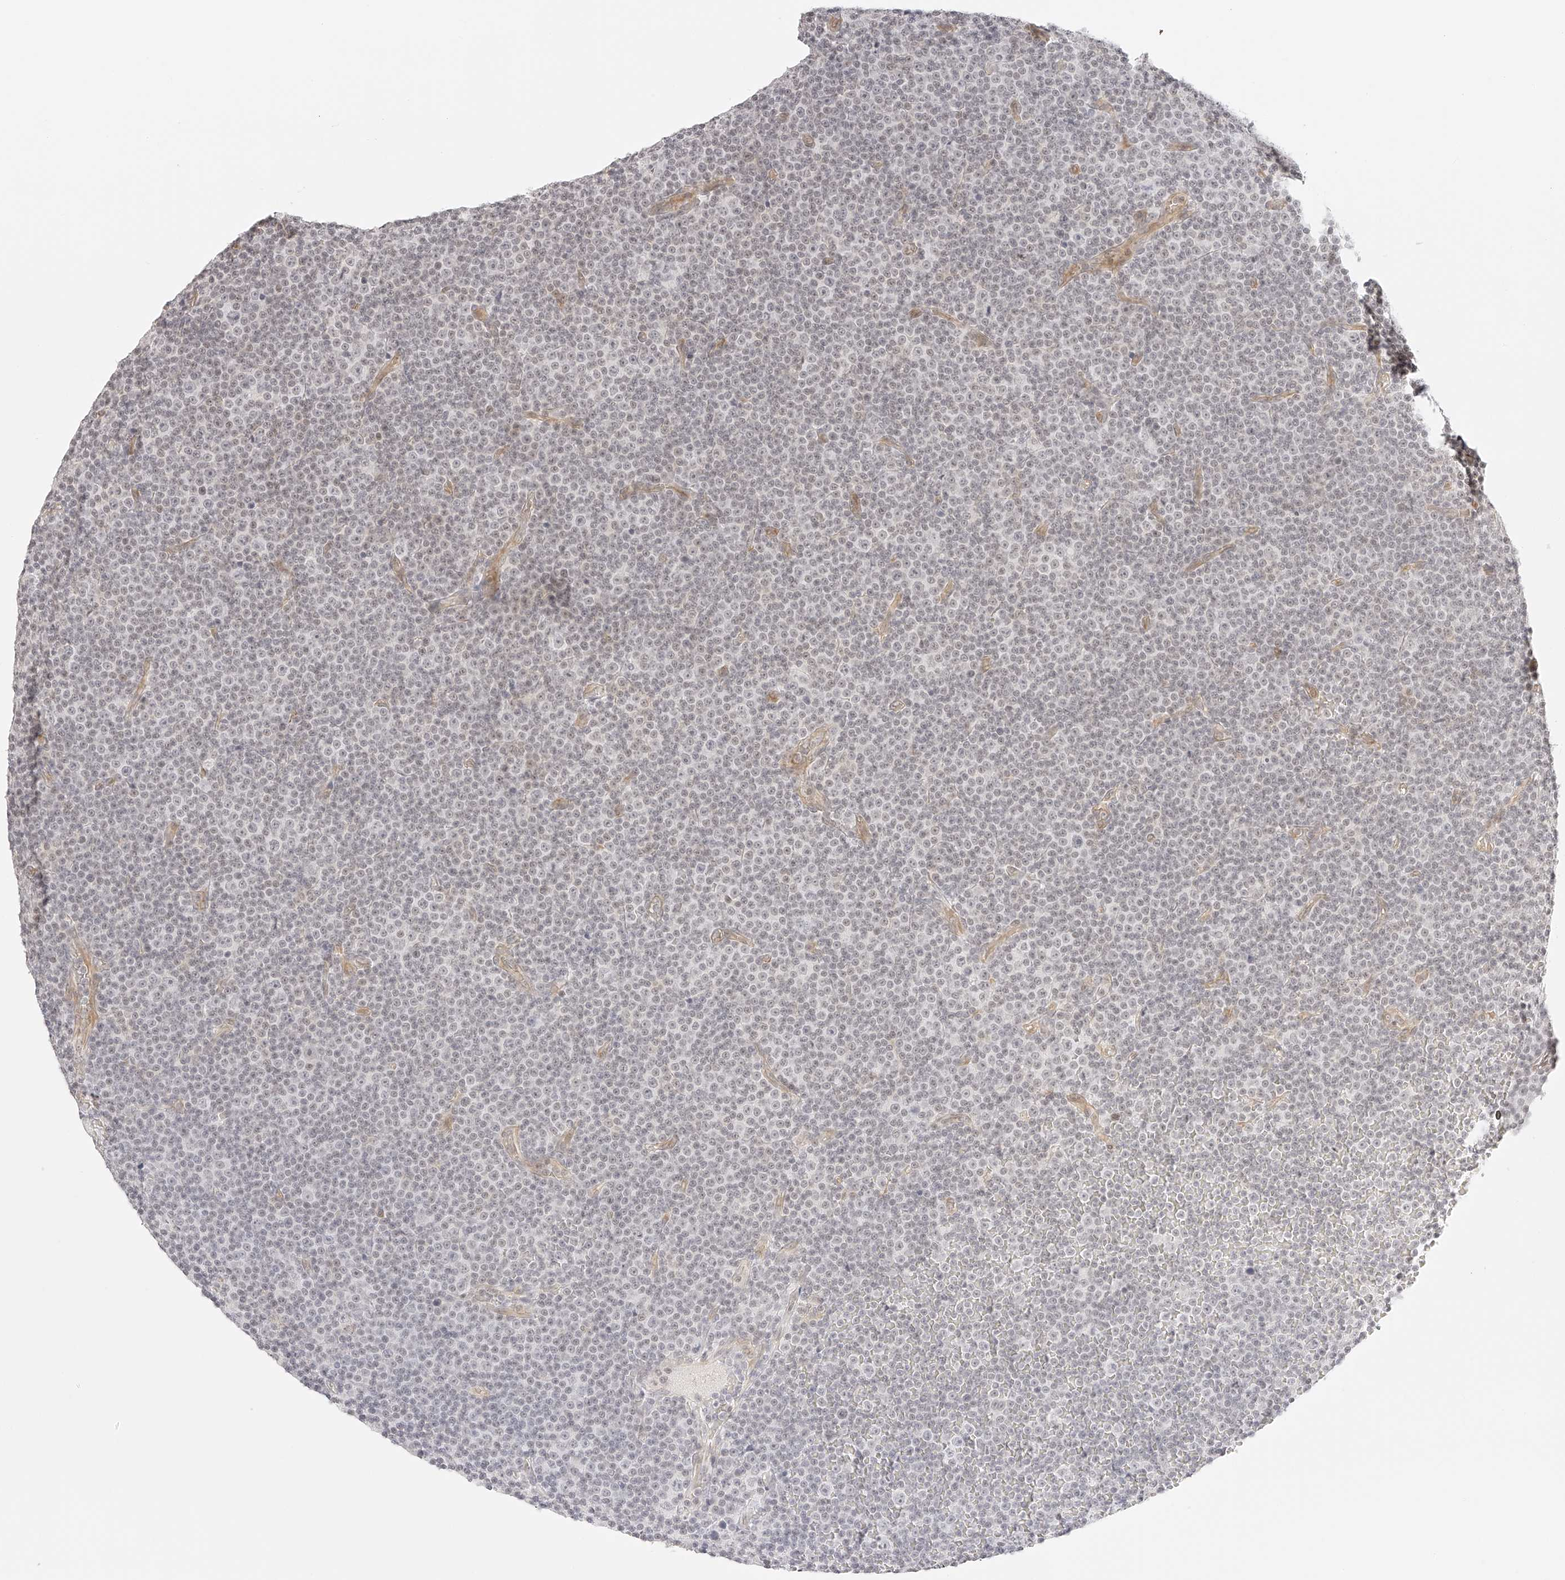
{"staining": {"intensity": "negative", "quantity": "none", "location": "none"}, "tissue": "lymphoma", "cell_type": "Tumor cells", "image_type": "cancer", "snomed": [{"axis": "morphology", "description": "Malignant lymphoma, non-Hodgkin's type, Low grade"}, {"axis": "topography", "description": "Lymph node"}], "caption": "Photomicrograph shows no protein expression in tumor cells of malignant lymphoma, non-Hodgkin's type (low-grade) tissue.", "gene": "ZFP69", "patient": {"sex": "female", "age": 67}}